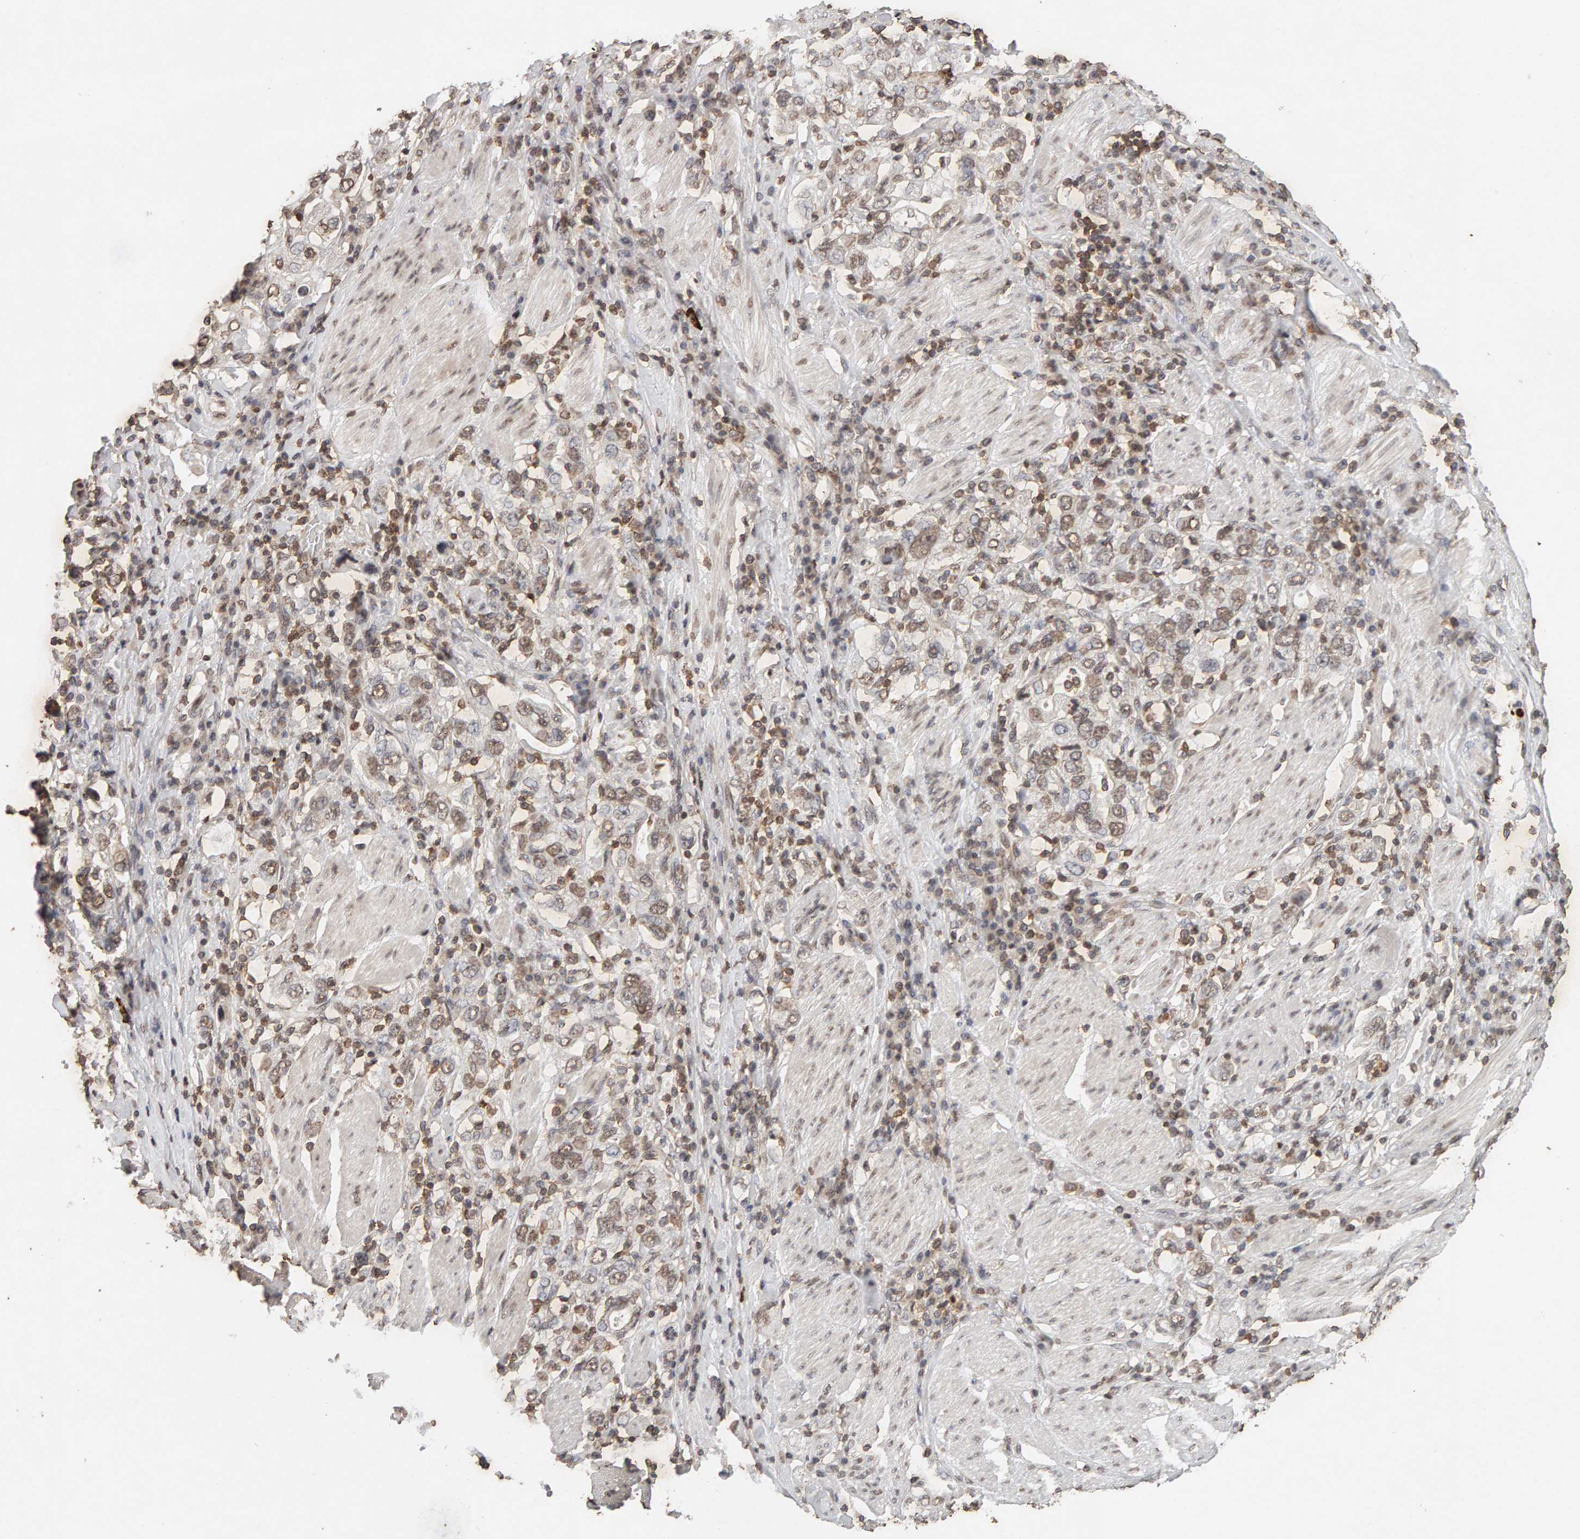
{"staining": {"intensity": "weak", "quantity": ">75%", "location": "nuclear"}, "tissue": "stomach cancer", "cell_type": "Tumor cells", "image_type": "cancer", "snomed": [{"axis": "morphology", "description": "Adenocarcinoma, NOS"}, {"axis": "topography", "description": "Stomach, upper"}], "caption": "IHC image of adenocarcinoma (stomach) stained for a protein (brown), which demonstrates low levels of weak nuclear expression in about >75% of tumor cells.", "gene": "DNAJB5", "patient": {"sex": "male", "age": 62}}